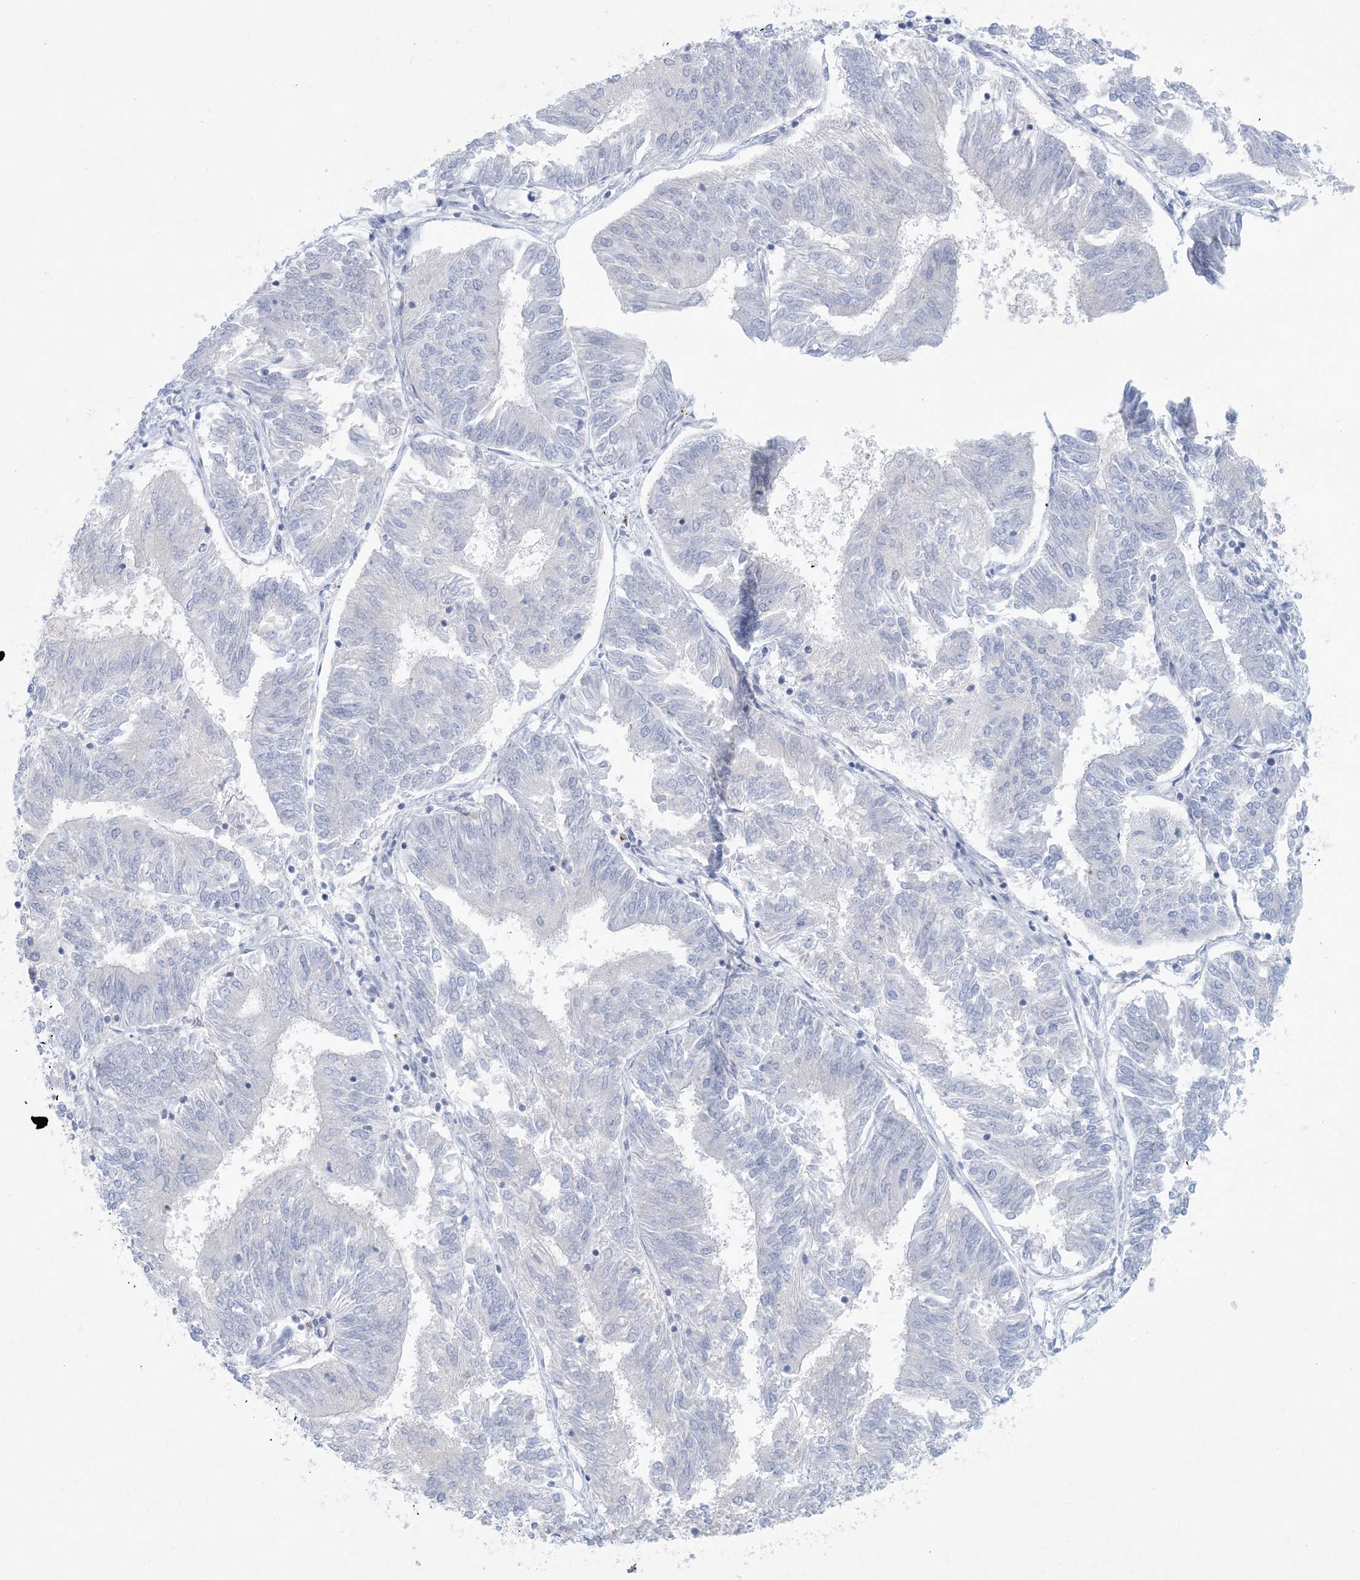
{"staining": {"intensity": "negative", "quantity": "none", "location": "none"}, "tissue": "endometrial cancer", "cell_type": "Tumor cells", "image_type": "cancer", "snomed": [{"axis": "morphology", "description": "Adenocarcinoma, NOS"}, {"axis": "topography", "description": "Endometrium"}], "caption": "Immunohistochemical staining of endometrial cancer (adenocarcinoma) reveals no significant expression in tumor cells. (DAB (3,3'-diaminobenzidine) immunohistochemistry with hematoxylin counter stain).", "gene": "GABRG1", "patient": {"sex": "female", "age": 58}}